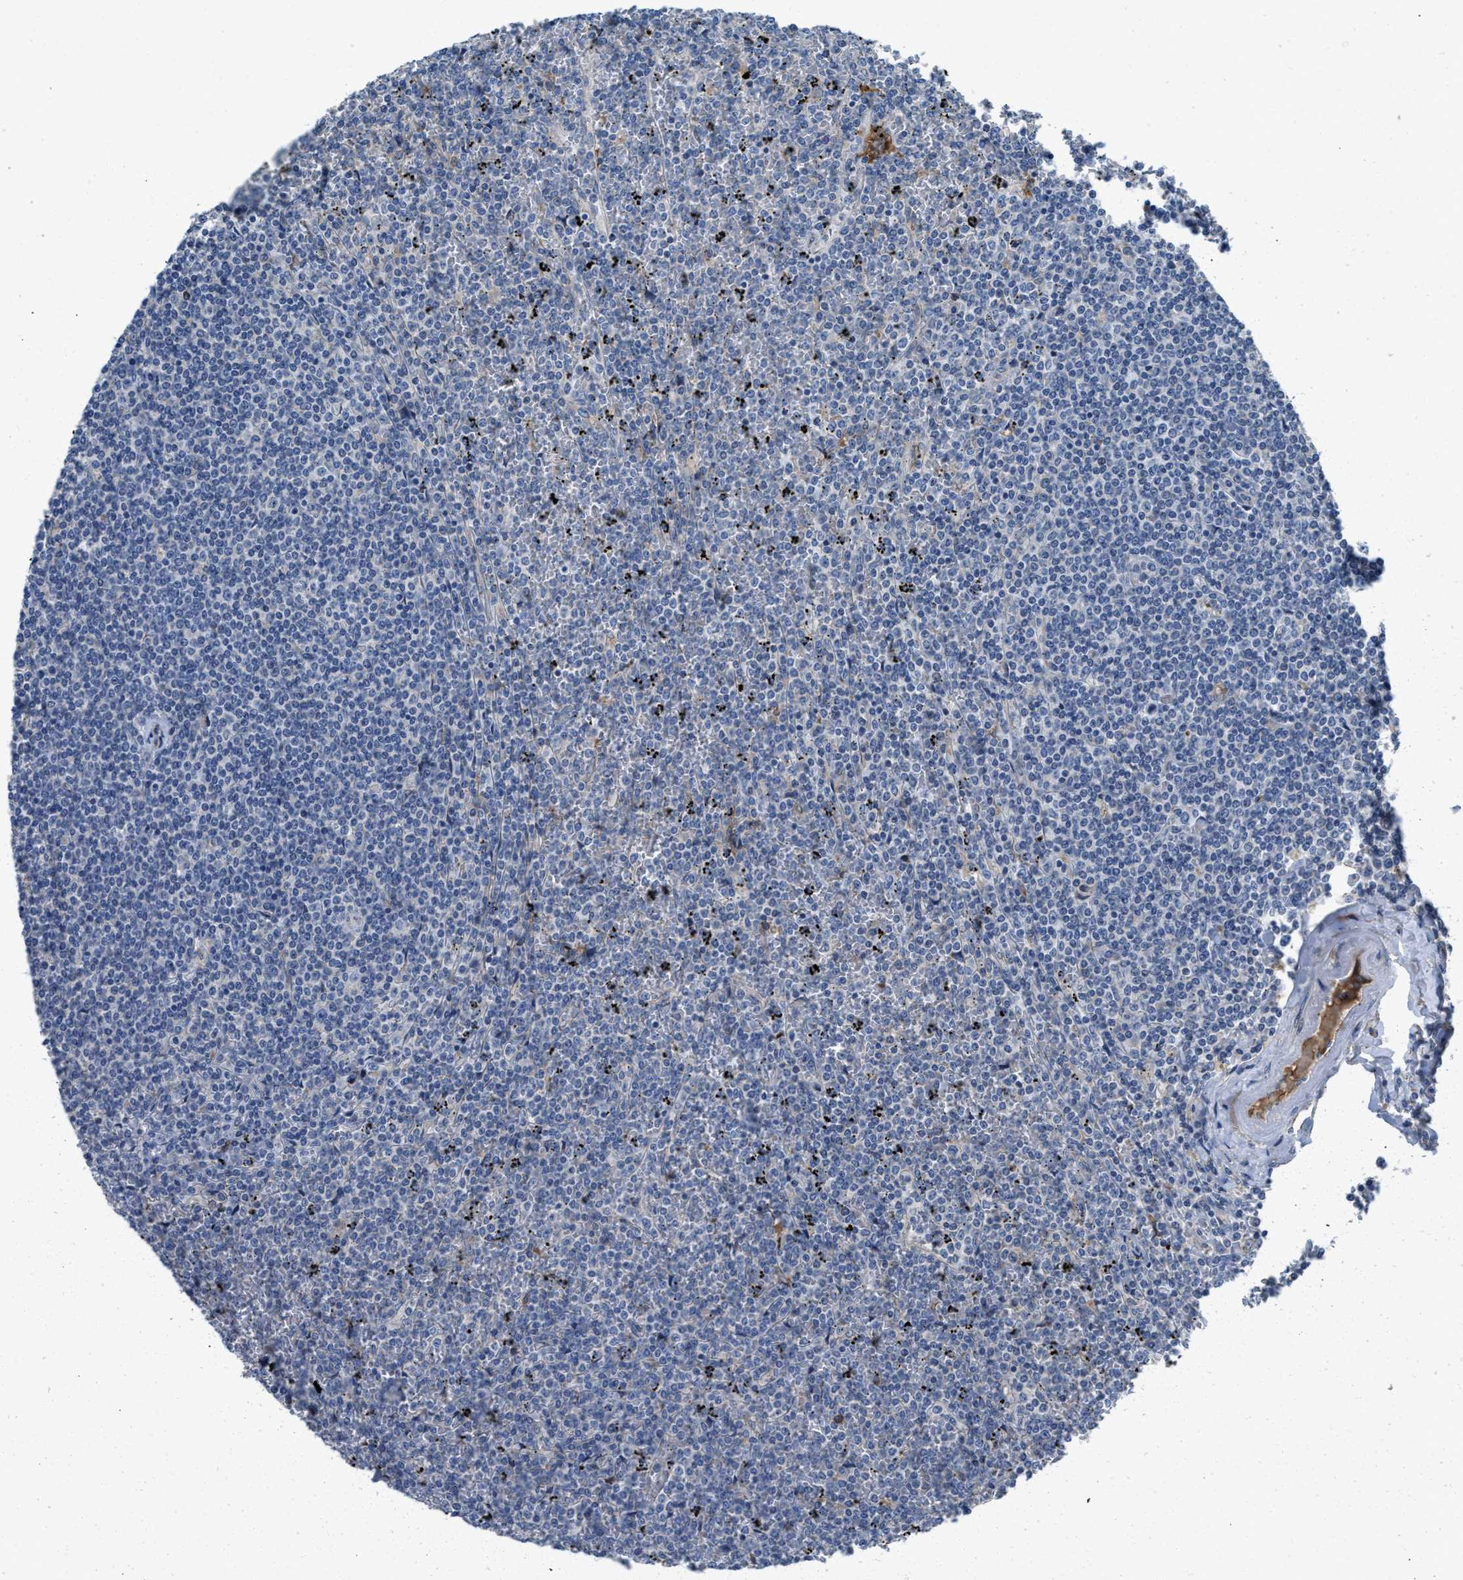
{"staining": {"intensity": "negative", "quantity": "none", "location": "none"}, "tissue": "lymphoma", "cell_type": "Tumor cells", "image_type": "cancer", "snomed": [{"axis": "morphology", "description": "Malignant lymphoma, non-Hodgkin's type, Low grade"}, {"axis": "topography", "description": "Spleen"}], "caption": "An IHC histopathology image of low-grade malignant lymphoma, non-Hodgkin's type is shown. There is no staining in tumor cells of low-grade malignant lymphoma, non-Hodgkin's type. Nuclei are stained in blue.", "gene": "GGCX", "patient": {"sex": "female", "age": 19}}